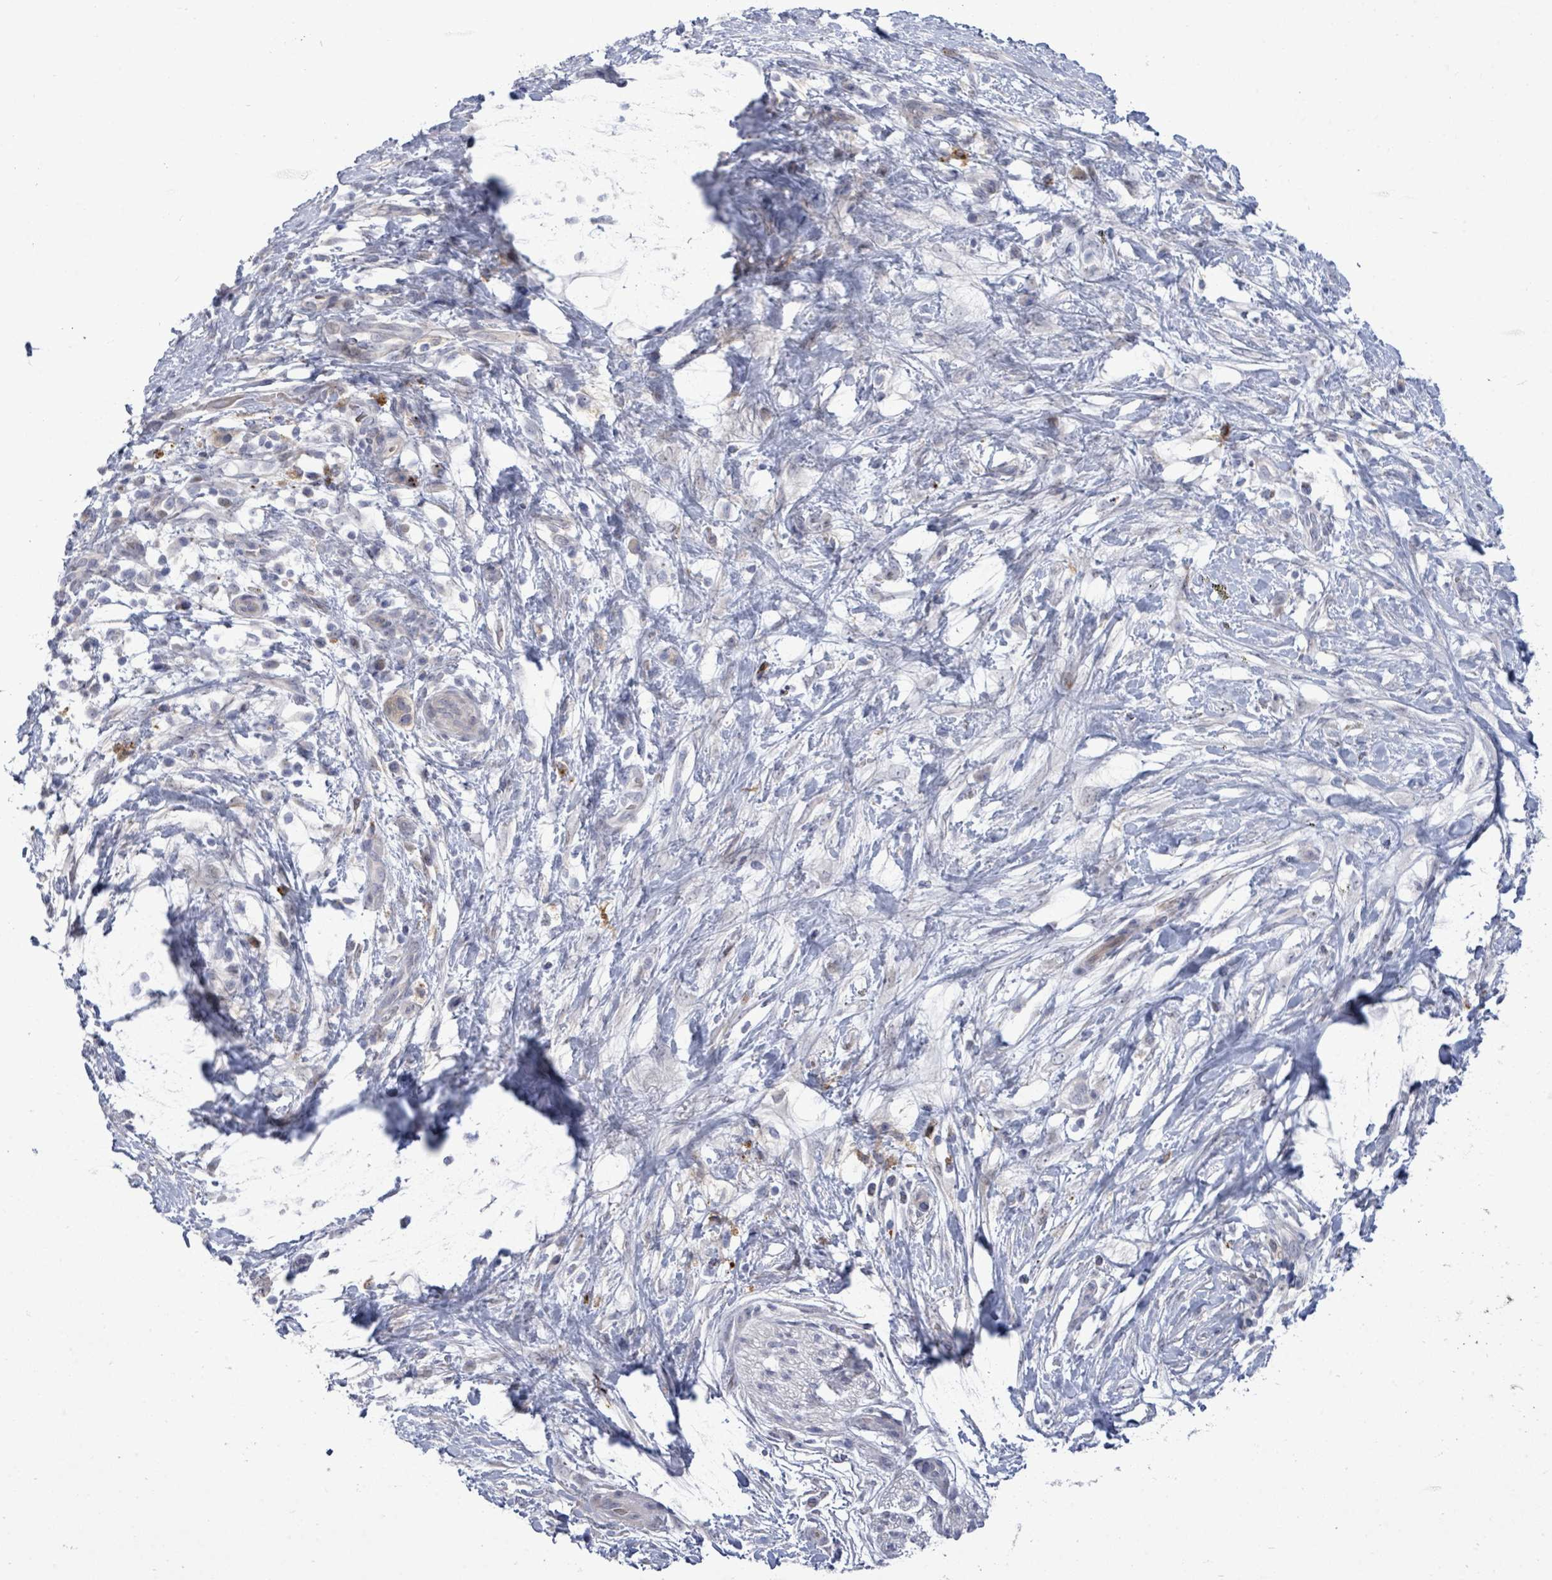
{"staining": {"intensity": "negative", "quantity": "none", "location": "none"}, "tissue": "pancreatic cancer", "cell_type": "Tumor cells", "image_type": "cancer", "snomed": [{"axis": "morphology", "description": "Adenocarcinoma, NOS"}, {"axis": "topography", "description": "Pancreas"}], "caption": "The micrograph demonstrates no staining of tumor cells in pancreatic adenocarcinoma. (Brightfield microscopy of DAB (3,3'-diaminobenzidine) immunohistochemistry at high magnification).", "gene": "CT45A5", "patient": {"sex": "female", "age": 72}}